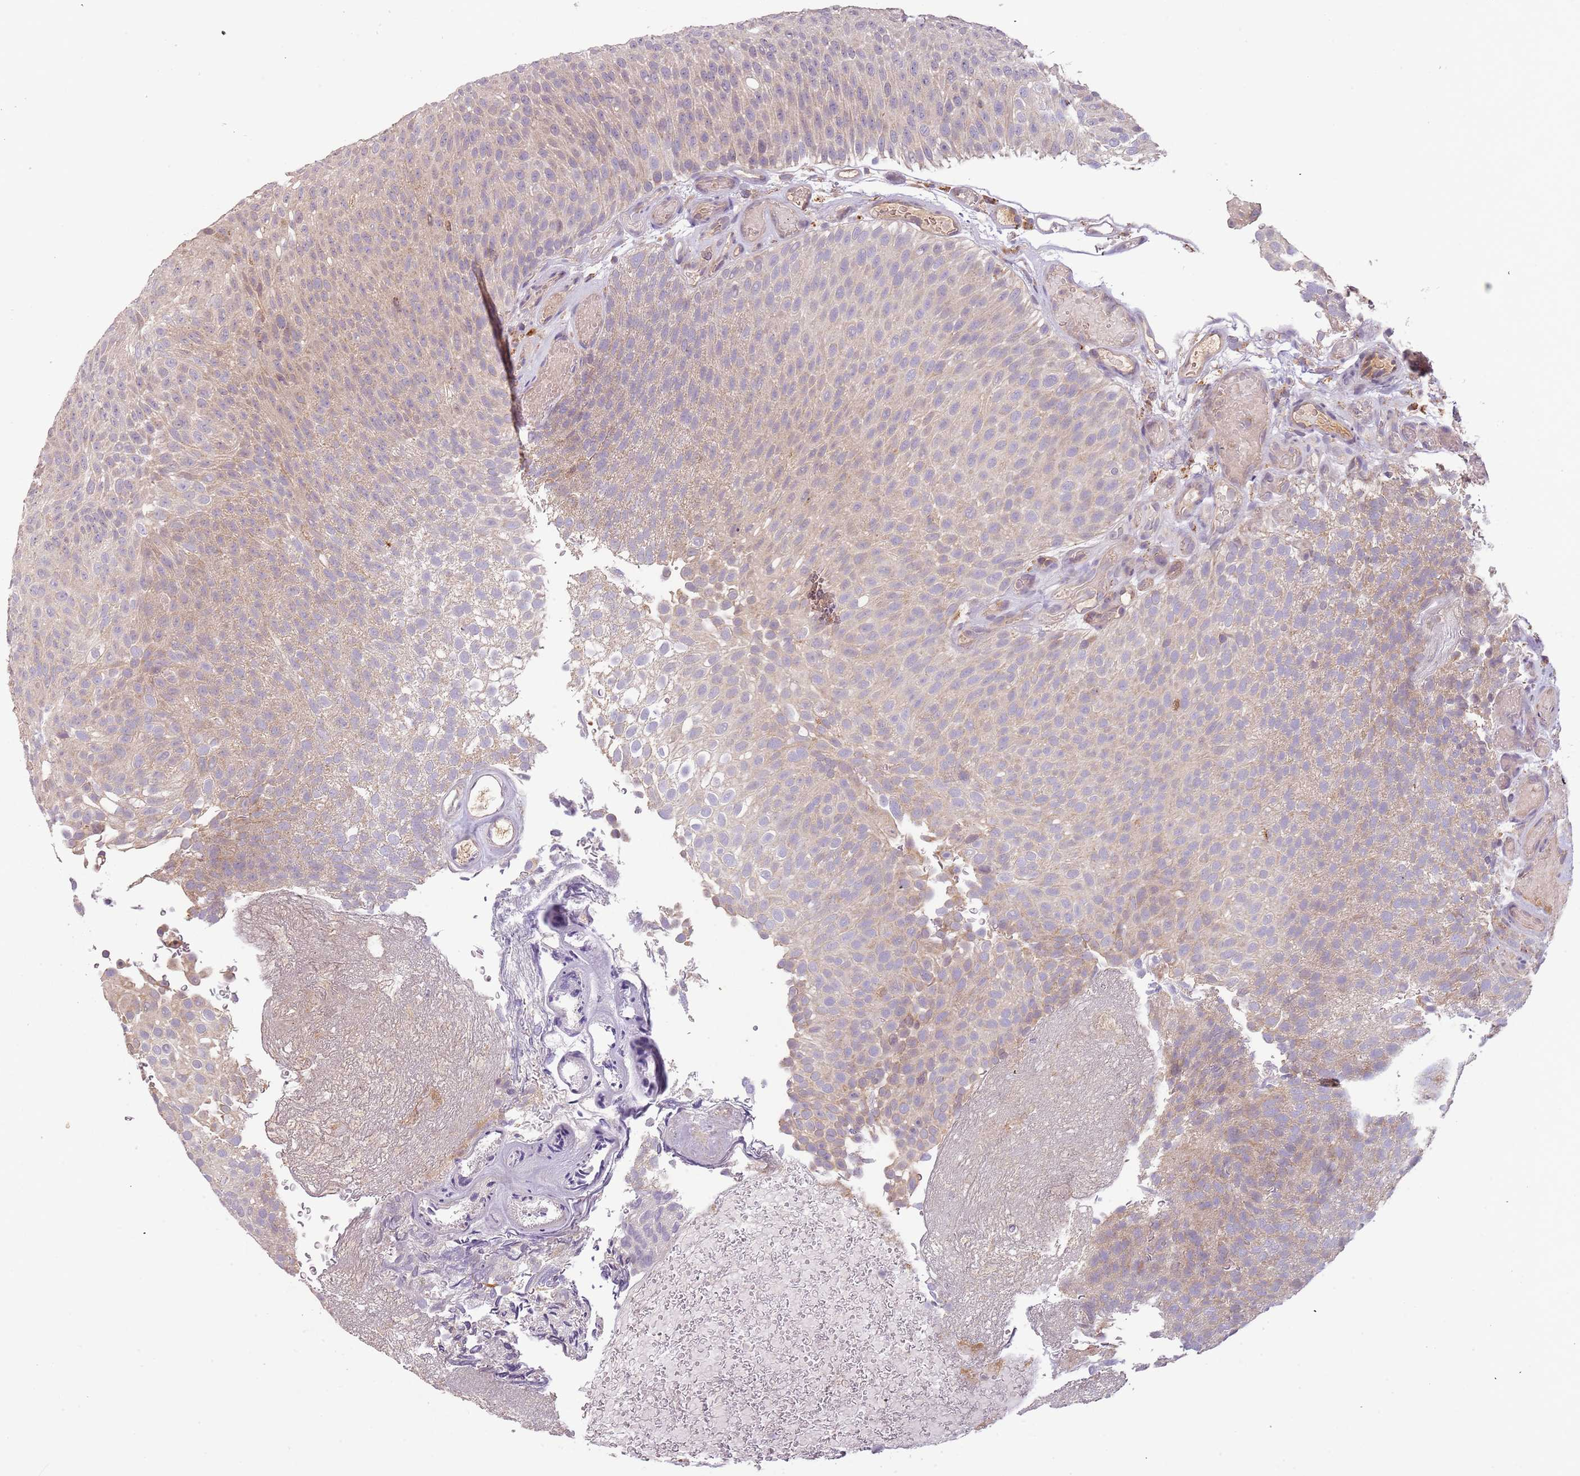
{"staining": {"intensity": "weak", "quantity": "25%-75%", "location": "cytoplasmic/membranous"}, "tissue": "urothelial cancer", "cell_type": "Tumor cells", "image_type": "cancer", "snomed": [{"axis": "morphology", "description": "Urothelial carcinoma, Low grade"}, {"axis": "topography", "description": "Urinary bladder"}], "caption": "Tumor cells demonstrate low levels of weak cytoplasmic/membranous positivity in about 25%-75% of cells in human low-grade urothelial carcinoma.", "gene": "FECH", "patient": {"sex": "male", "age": 78}}